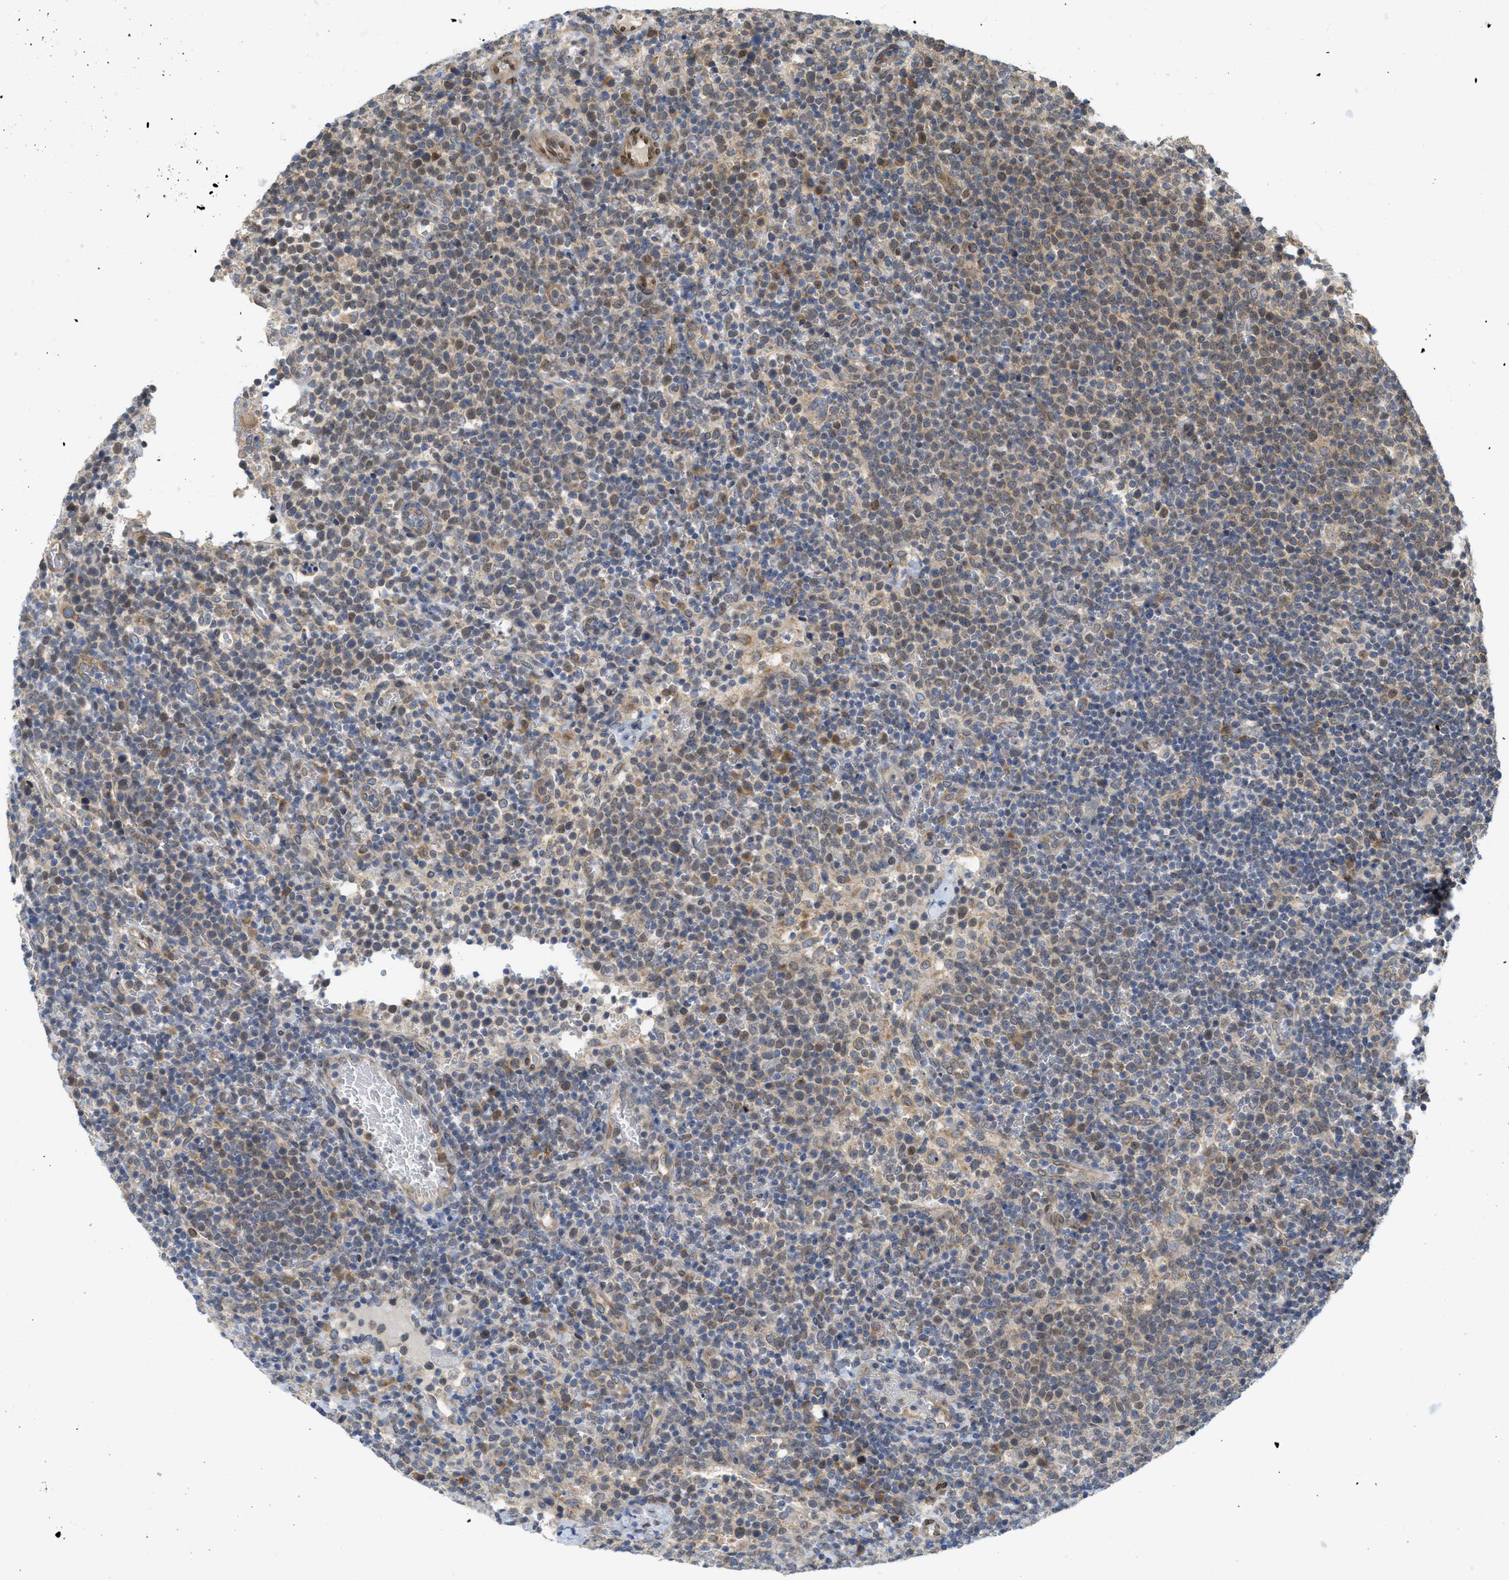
{"staining": {"intensity": "weak", "quantity": "25%-75%", "location": "cytoplasmic/membranous"}, "tissue": "lymphoma", "cell_type": "Tumor cells", "image_type": "cancer", "snomed": [{"axis": "morphology", "description": "Malignant lymphoma, non-Hodgkin's type, High grade"}, {"axis": "topography", "description": "Lymph node"}], "caption": "Weak cytoplasmic/membranous positivity for a protein is appreciated in approximately 25%-75% of tumor cells of lymphoma using immunohistochemistry.", "gene": "EIF2AK3", "patient": {"sex": "male", "age": 61}}